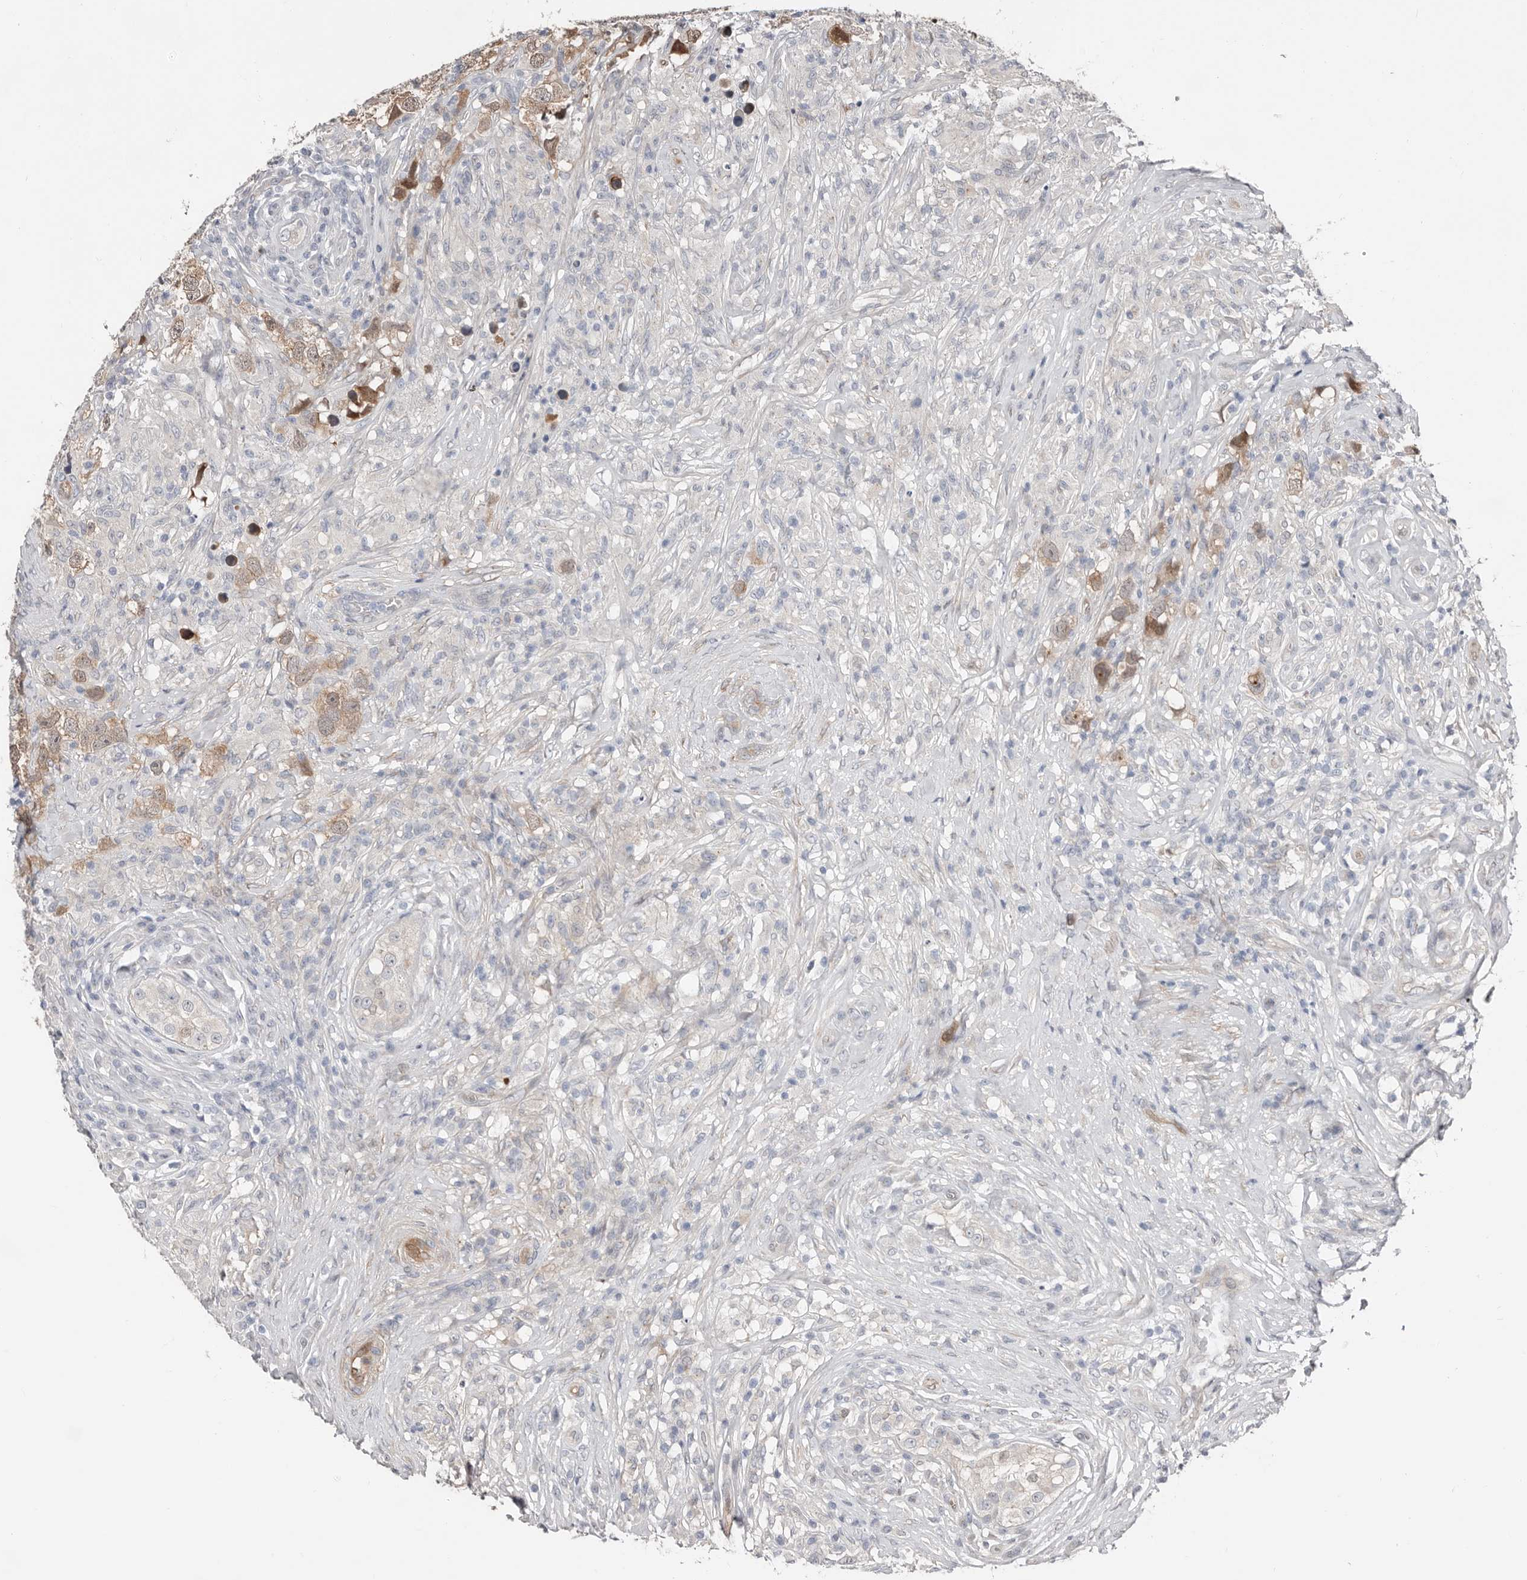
{"staining": {"intensity": "moderate", "quantity": ">75%", "location": "cytoplasmic/membranous"}, "tissue": "testis cancer", "cell_type": "Tumor cells", "image_type": "cancer", "snomed": [{"axis": "morphology", "description": "Seminoma, NOS"}, {"axis": "topography", "description": "Testis"}], "caption": "Tumor cells reveal moderate cytoplasmic/membranous expression in approximately >75% of cells in testis cancer. (IHC, brightfield microscopy, high magnification).", "gene": "ASRGL1", "patient": {"sex": "male", "age": 49}}